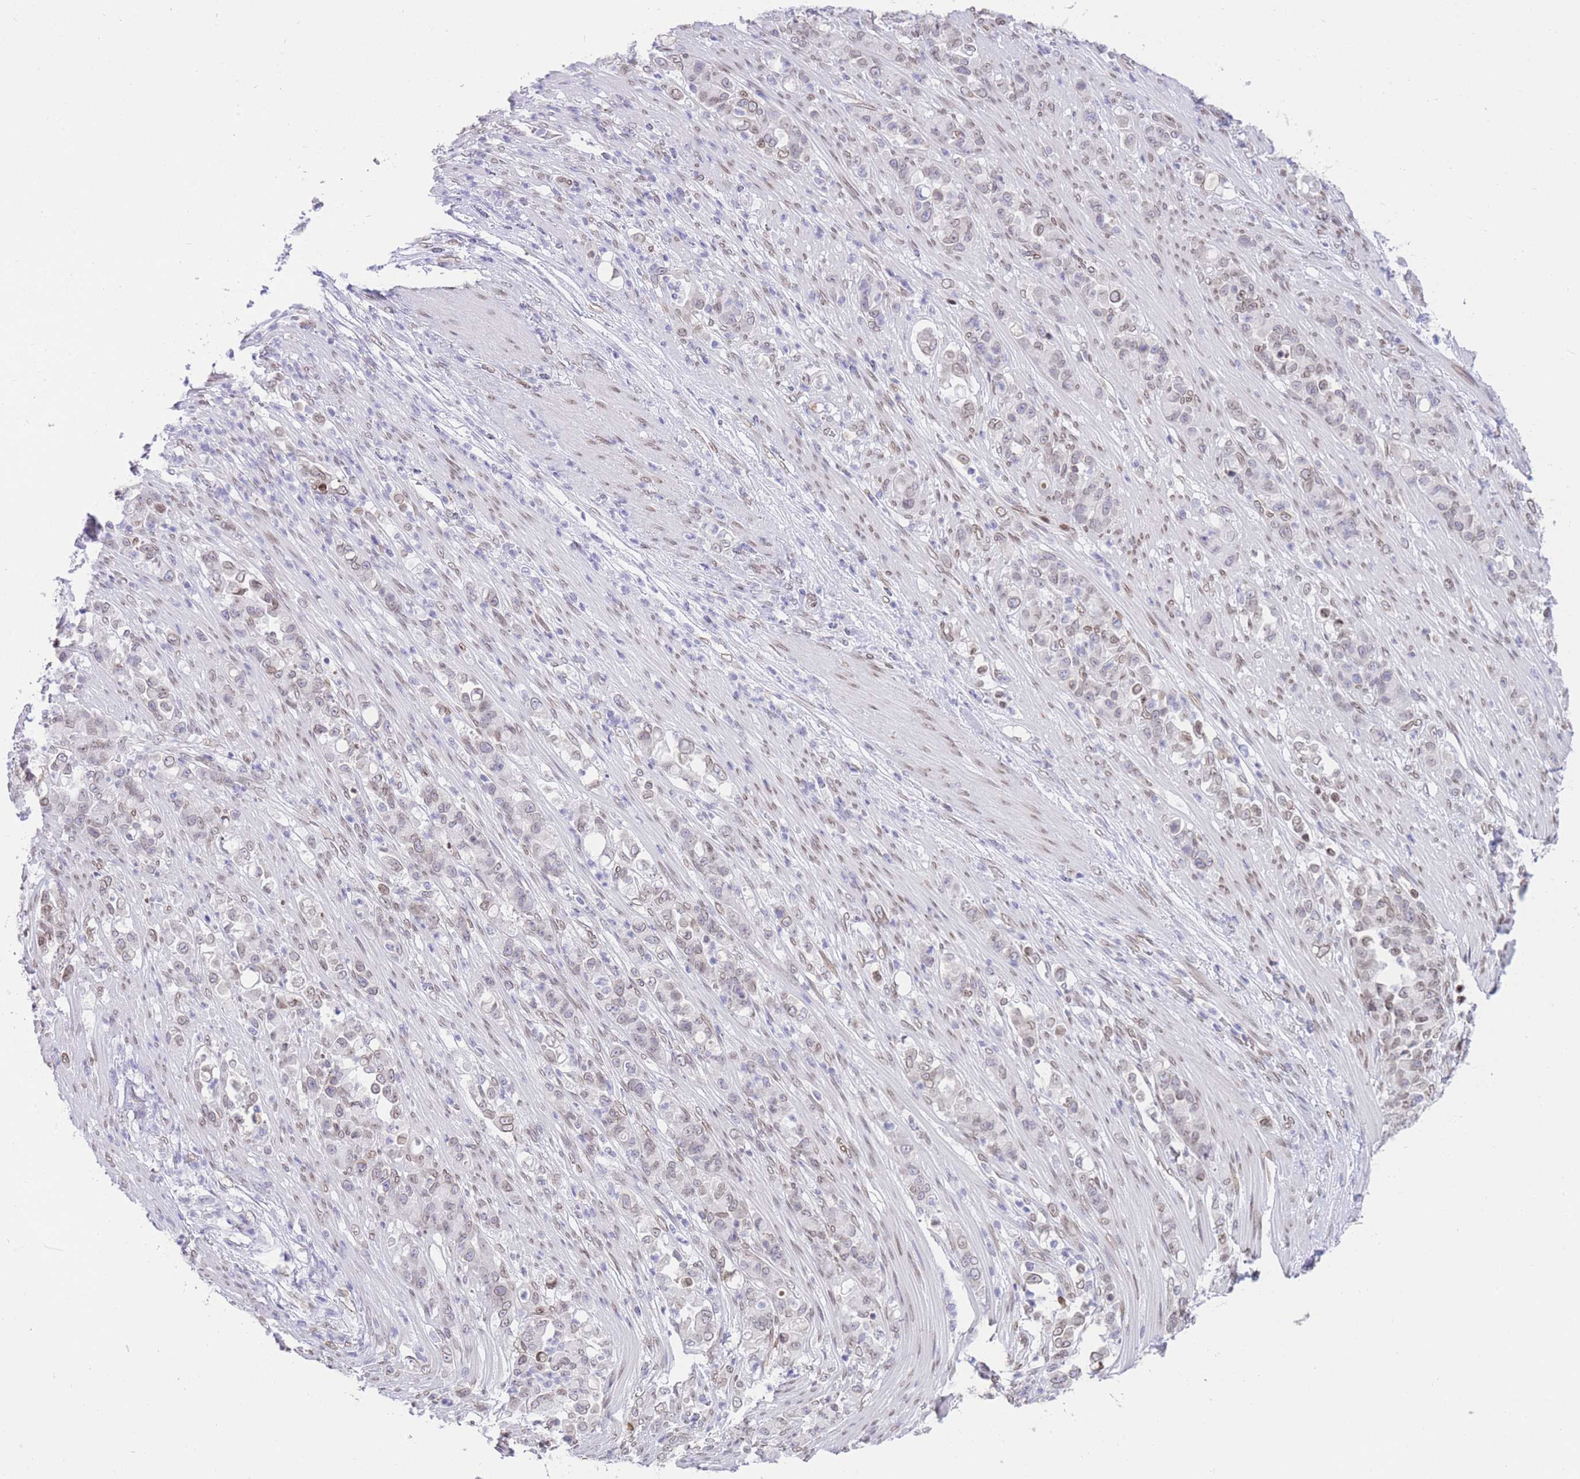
{"staining": {"intensity": "weak", "quantity": "25%-75%", "location": "cytoplasmic/membranous,nuclear"}, "tissue": "stomach cancer", "cell_type": "Tumor cells", "image_type": "cancer", "snomed": [{"axis": "morphology", "description": "Normal tissue, NOS"}, {"axis": "morphology", "description": "Adenocarcinoma, NOS"}, {"axis": "topography", "description": "Stomach"}], "caption": "A brown stain labels weak cytoplasmic/membranous and nuclear staining of a protein in human stomach cancer tumor cells. (DAB IHC with brightfield microscopy, high magnification).", "gene": "OR10AD1", "patient": {"sex": "female", "age": 79}}